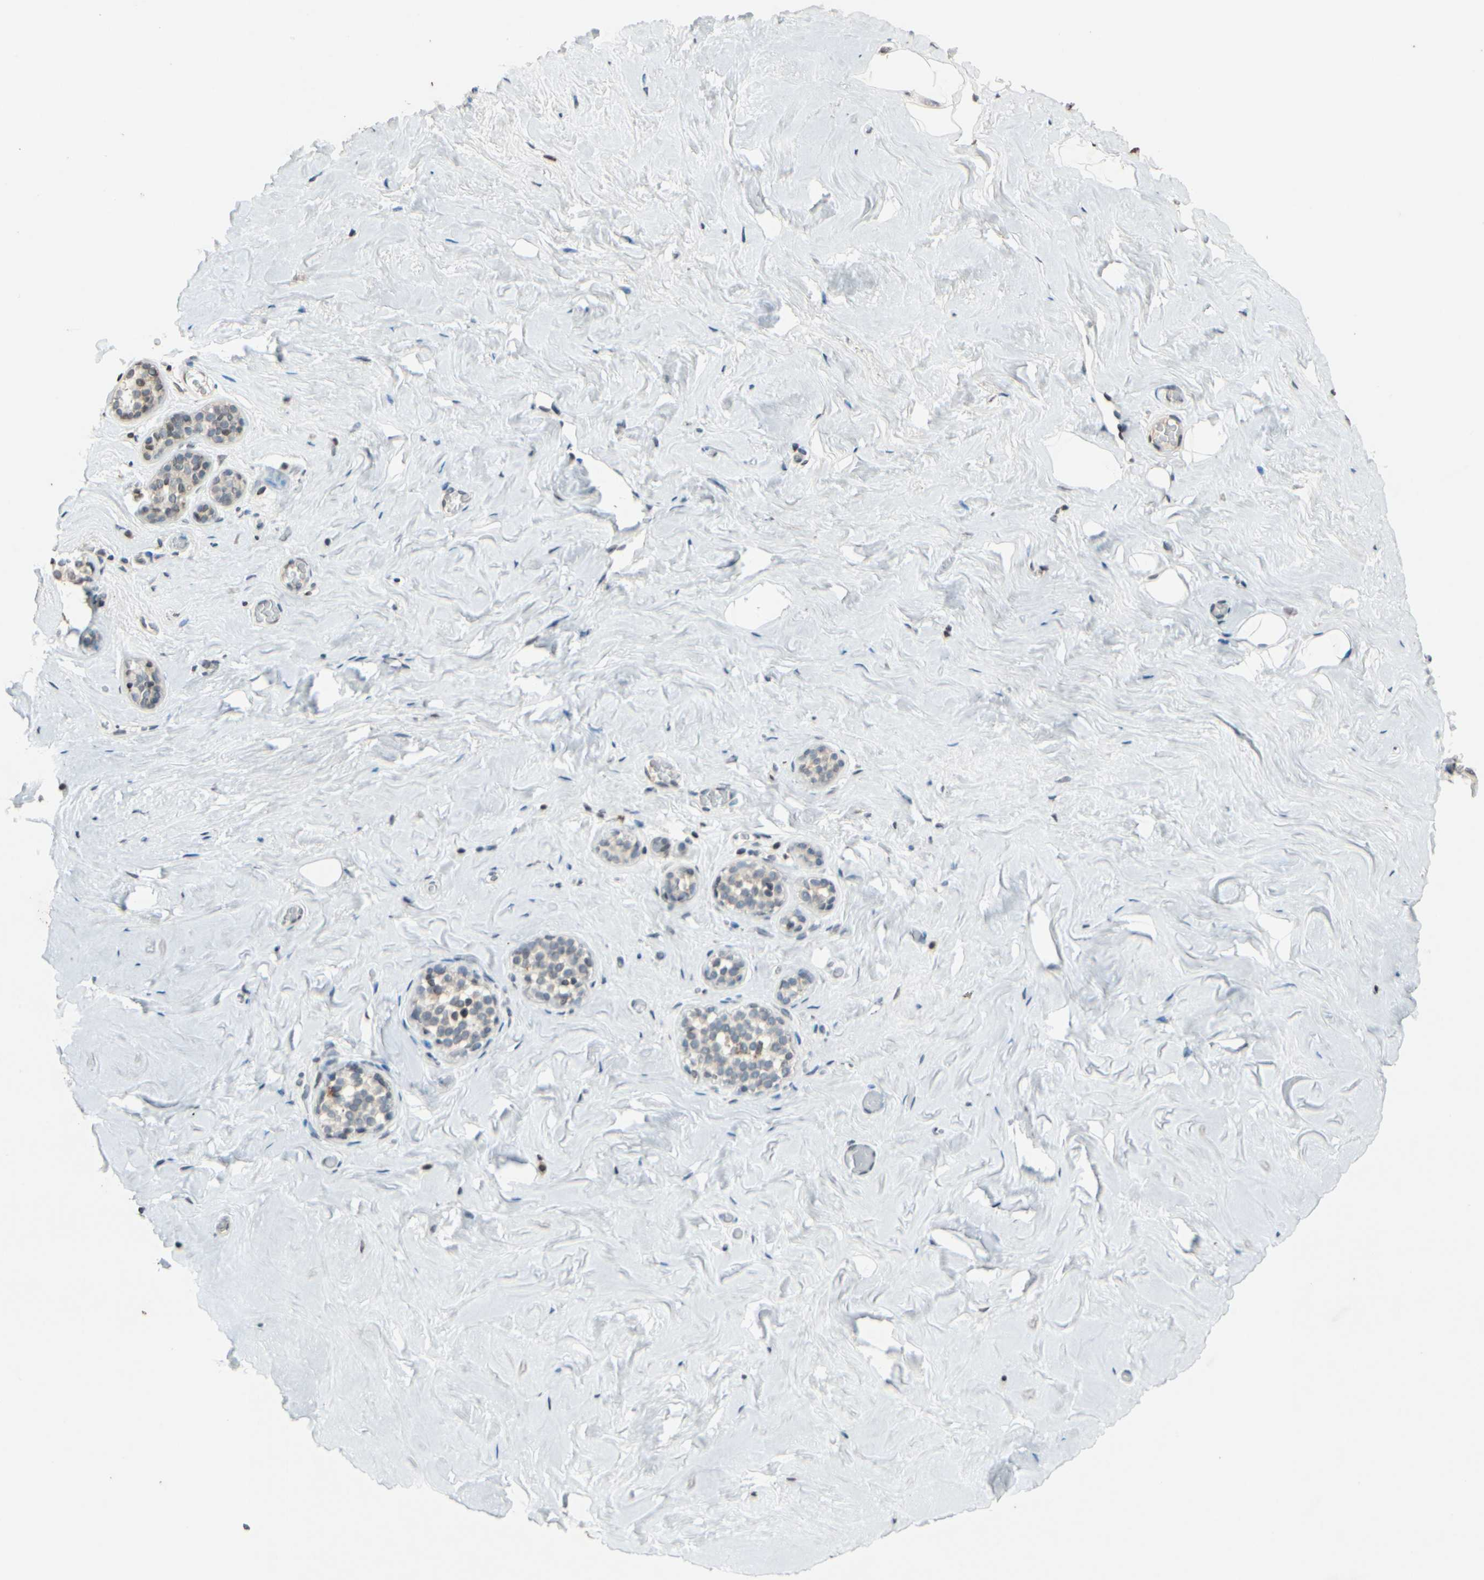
{"staining": {"intensity": "weak", "quantity": "25%-75%", "location": "cytoplasmic/membranous"}, "tissue": "breast", "cell_type": "Glandular cells", "image_type": "normal", "snomed": [{"axis": "morphology", "description": "Normal tissue, NOS"}, {"axis": "topography", "description": "Breast"}], "caption": "Protein expression analysis of benign breast demonstrates weak cytoplasmic/membranous positivity in about 25%-75% of glandular cells. (IHC, brightfield microscopy, high magnification).", "gene": "CLDN11", "patient": {"sex": "female", "age": 75}}